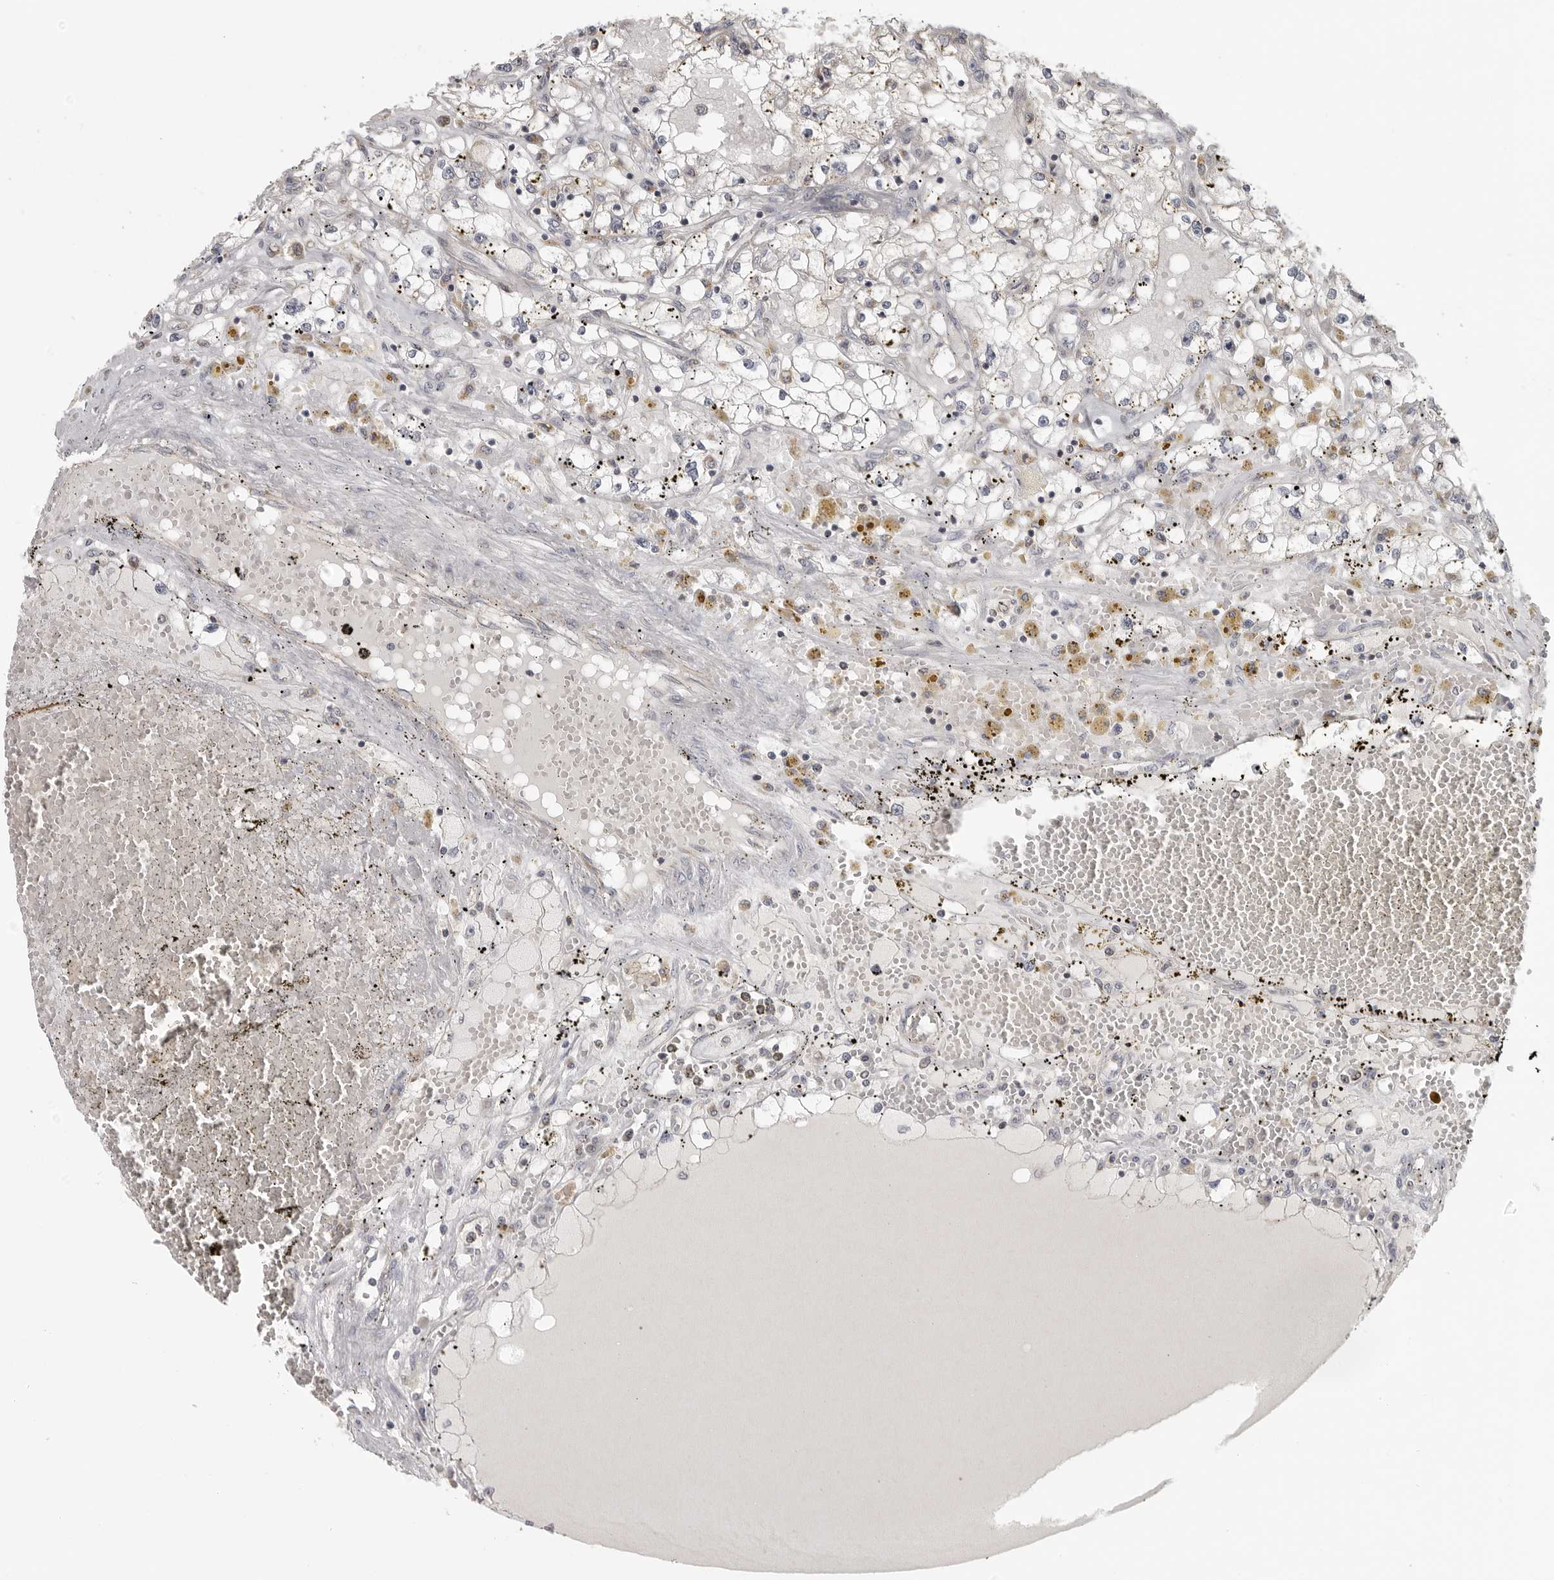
{"staining": {"intensity": "negative", "quantity": "none", "location": "none"}, "tissue": "renal cancer", "cell_type": "Tumor cells", "image_type": "cancer", "snomed": [{"axis": "morphology", "description": "Adenocarcinoma, NOS"}, {"axis": "topography", "description": "Kidney"}], "caption": "Renal cancer stained for a protein using immunohistochemistry shows no positivity tumor cells.", "gene": "RXFP3", "patient": {"sex": "male", "age": 56}}